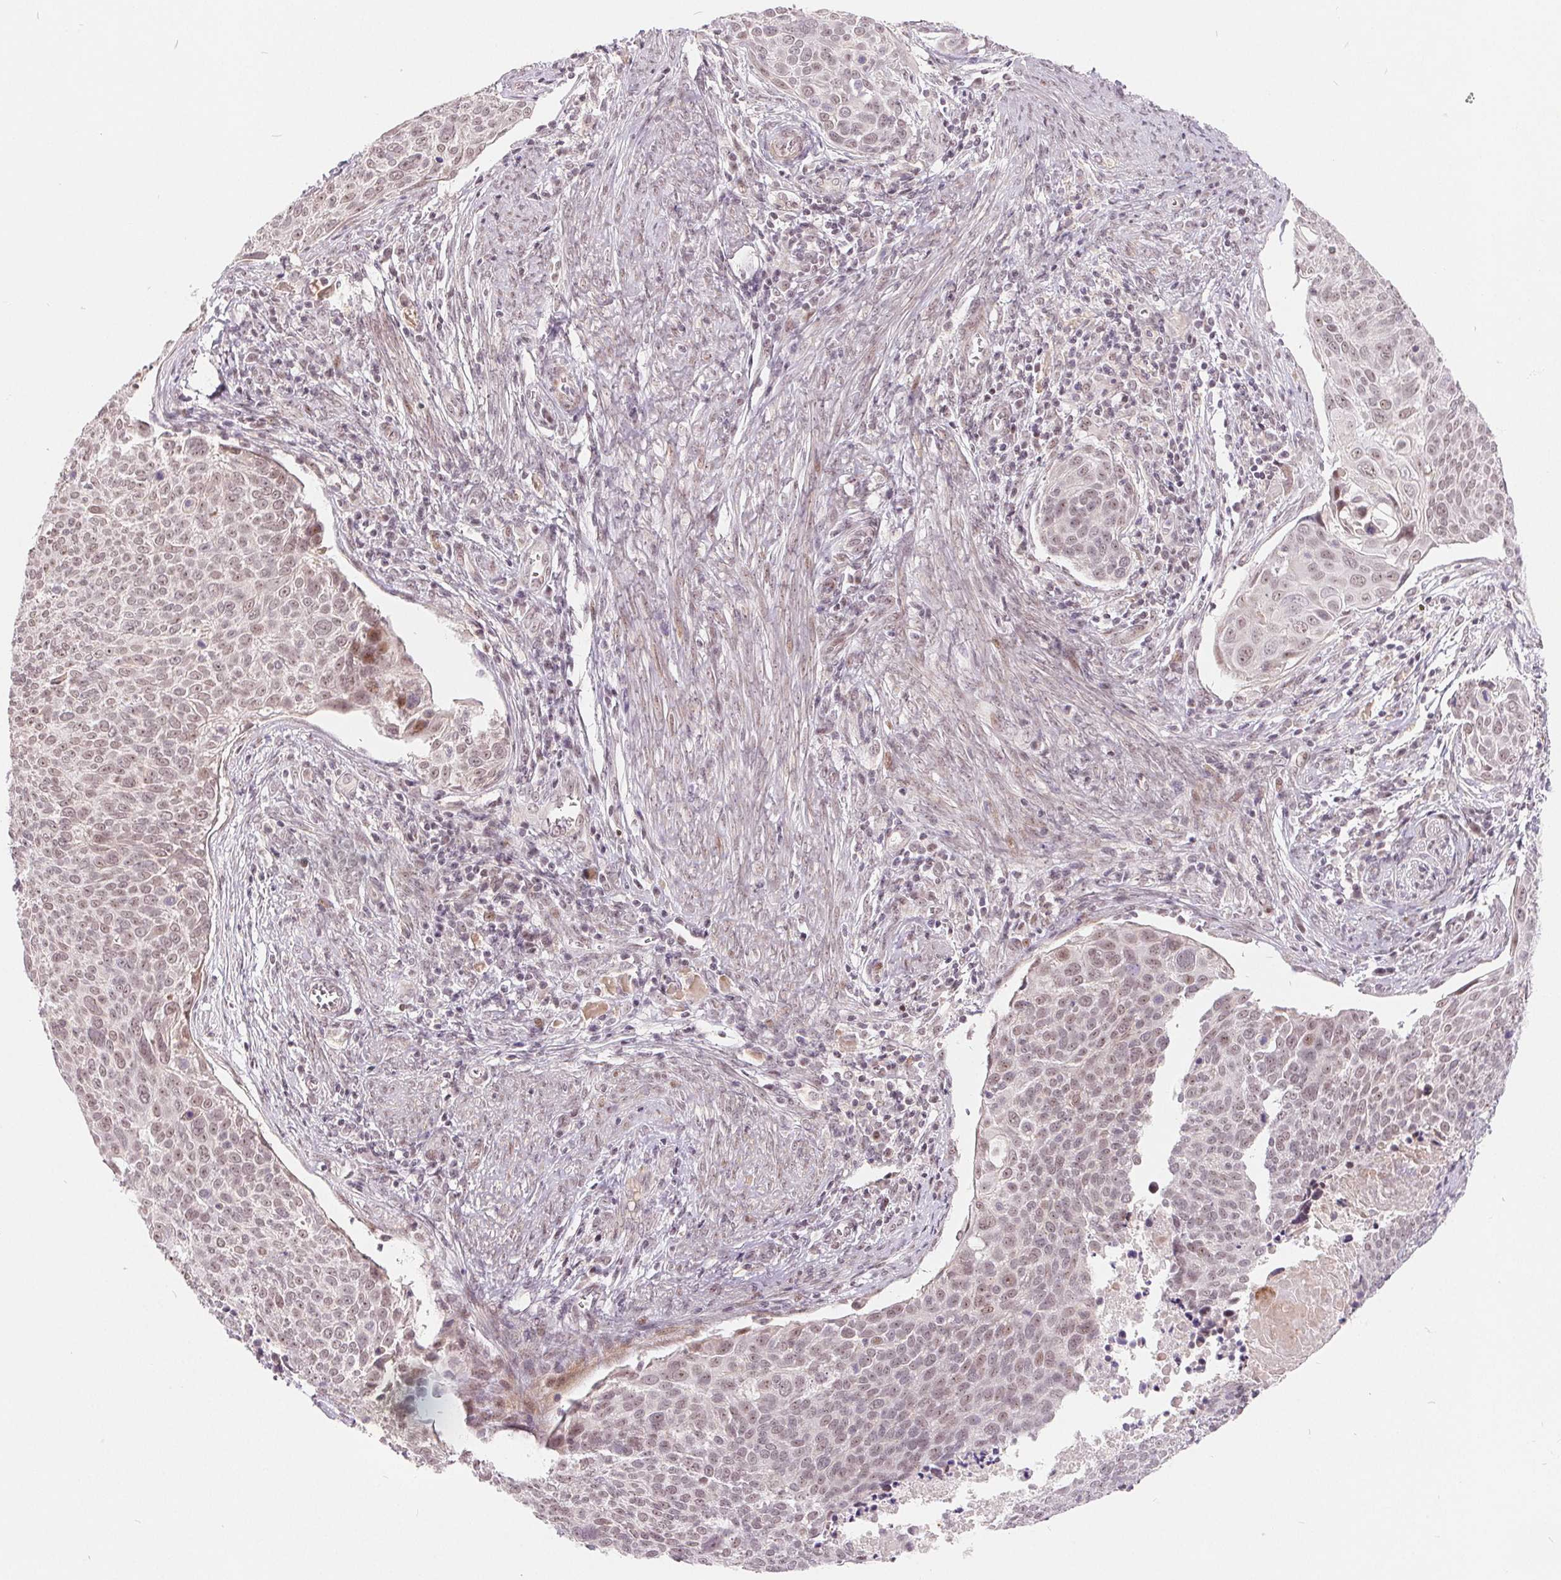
{"staining": {"intensity": "weak", "quantity": "25%-75%", "location": "nuclear"}, "tissue": "cervical cancer", "cell_type": "Tumor cells", "image_type": "cancer", "snomed": [{"axis": "morphology", "description": "Squamous cell carcinoma, NOS"}, {"axis": "topography", "description": "Cervix"}], "caption": "Human cervical cancer (squamous cell carcinoma) stained for a protein (brown) displays weak nuclear positive positivity in approximately 25%-75% of tumor cells.", "gene": "NRG2", "patient": {"sex": "female", "age": 39}}